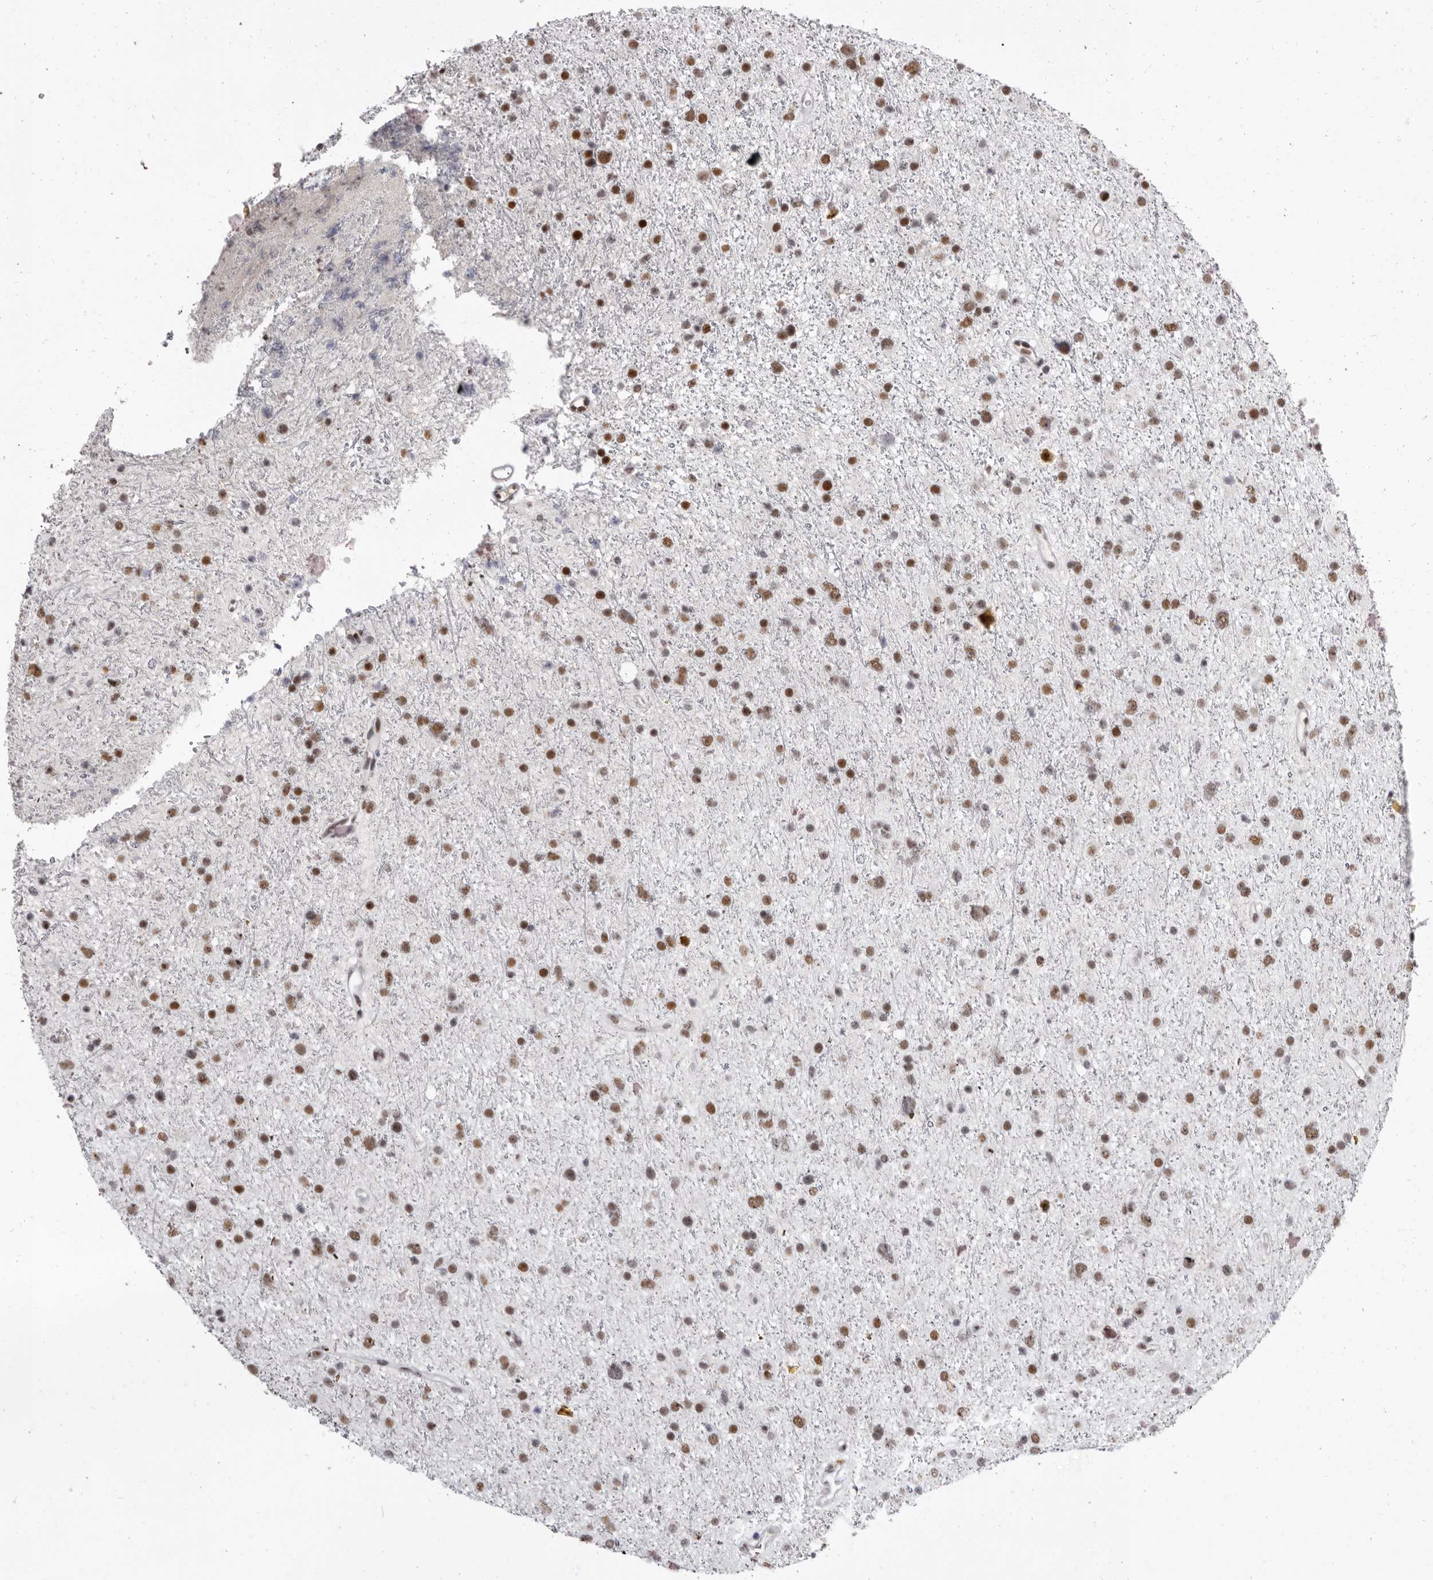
{"staining": {"intensity": "moderate", "quantity": "25%-75%", "location": "nuclear"}, "tissue": "glioma", "cell_type": "Tumor cells", "image_type": "cancer", "snomed": [{"axis": "morphology", "description": "Glioma, malignant, Low grade"}, {"axis": "topography", "description": "Cerebral cortex"}], "caption": "Human malignant glioma (low-grade) stained for a protein (brown) demonstrates moderate nuclear positive positivity in about 25%-75% of tumor cells.", "gene": "ZNF326", "patient": {"sex": "female", "age": 39}}